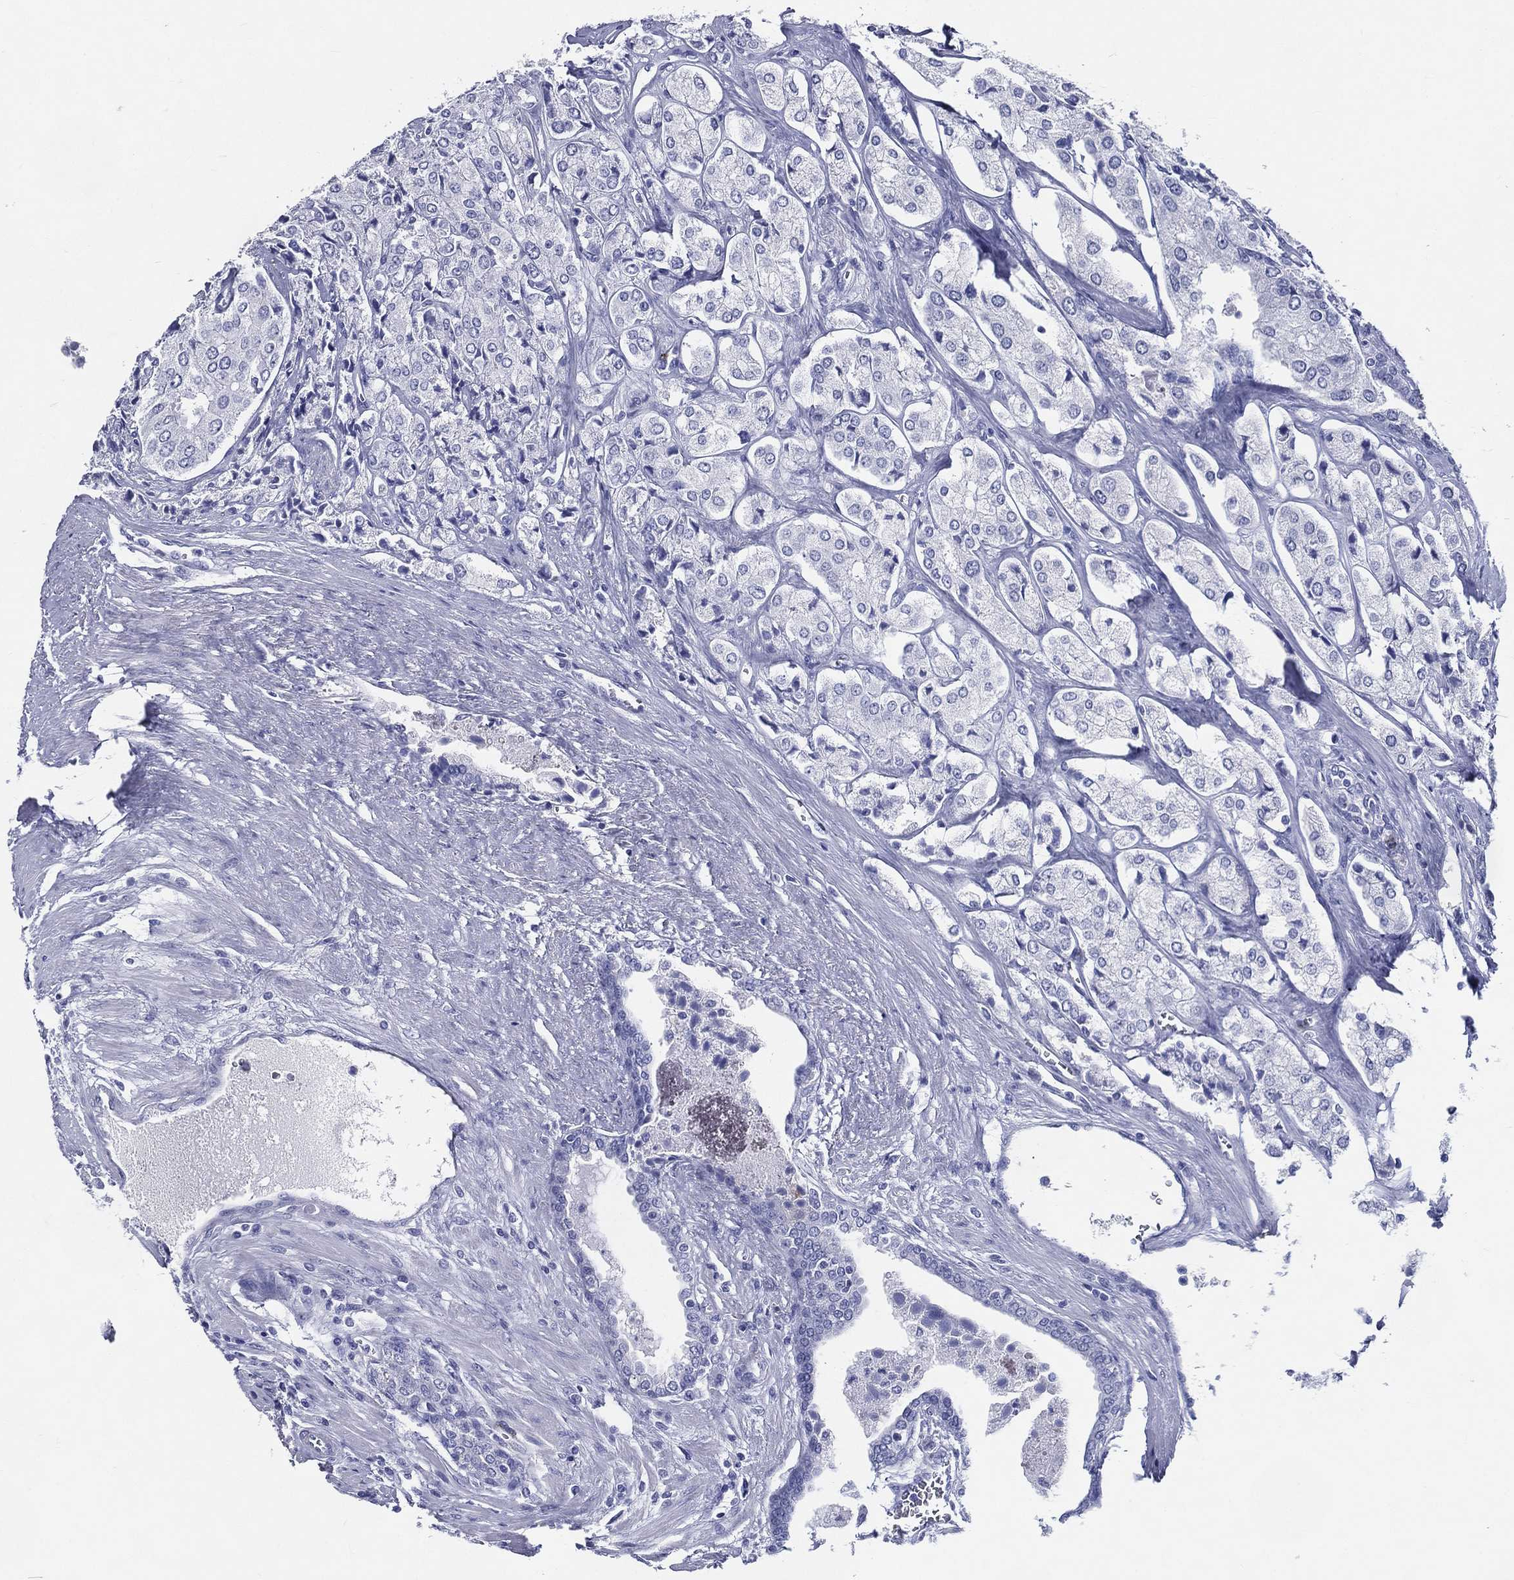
{"staining": {"intensity": "negative", "quantity": "none", "location": "none"}, "tissue": "prostate cancer", "cell_type": "Tumor cells", "image_type": "cancer", "snomed": [{"axis": "morphology", "description": "Adenocarcinoma, NOS"}, {"axis": "topography", "description": "Prostate and seminal vesicle, NOS"}, {"axis": "topography", "description": "Prostate"}], "caption": "High magnification brightfield microscopy of prostate cancer (adenocarcinoma) stained with DAB (3,3'-diaminobenzidine) (brown) and counterstained with hematoxylin (blue): tumor cells show no significant positivity.", "gene": "ACE2", "patient": {"sex": "male", "age": 67}}